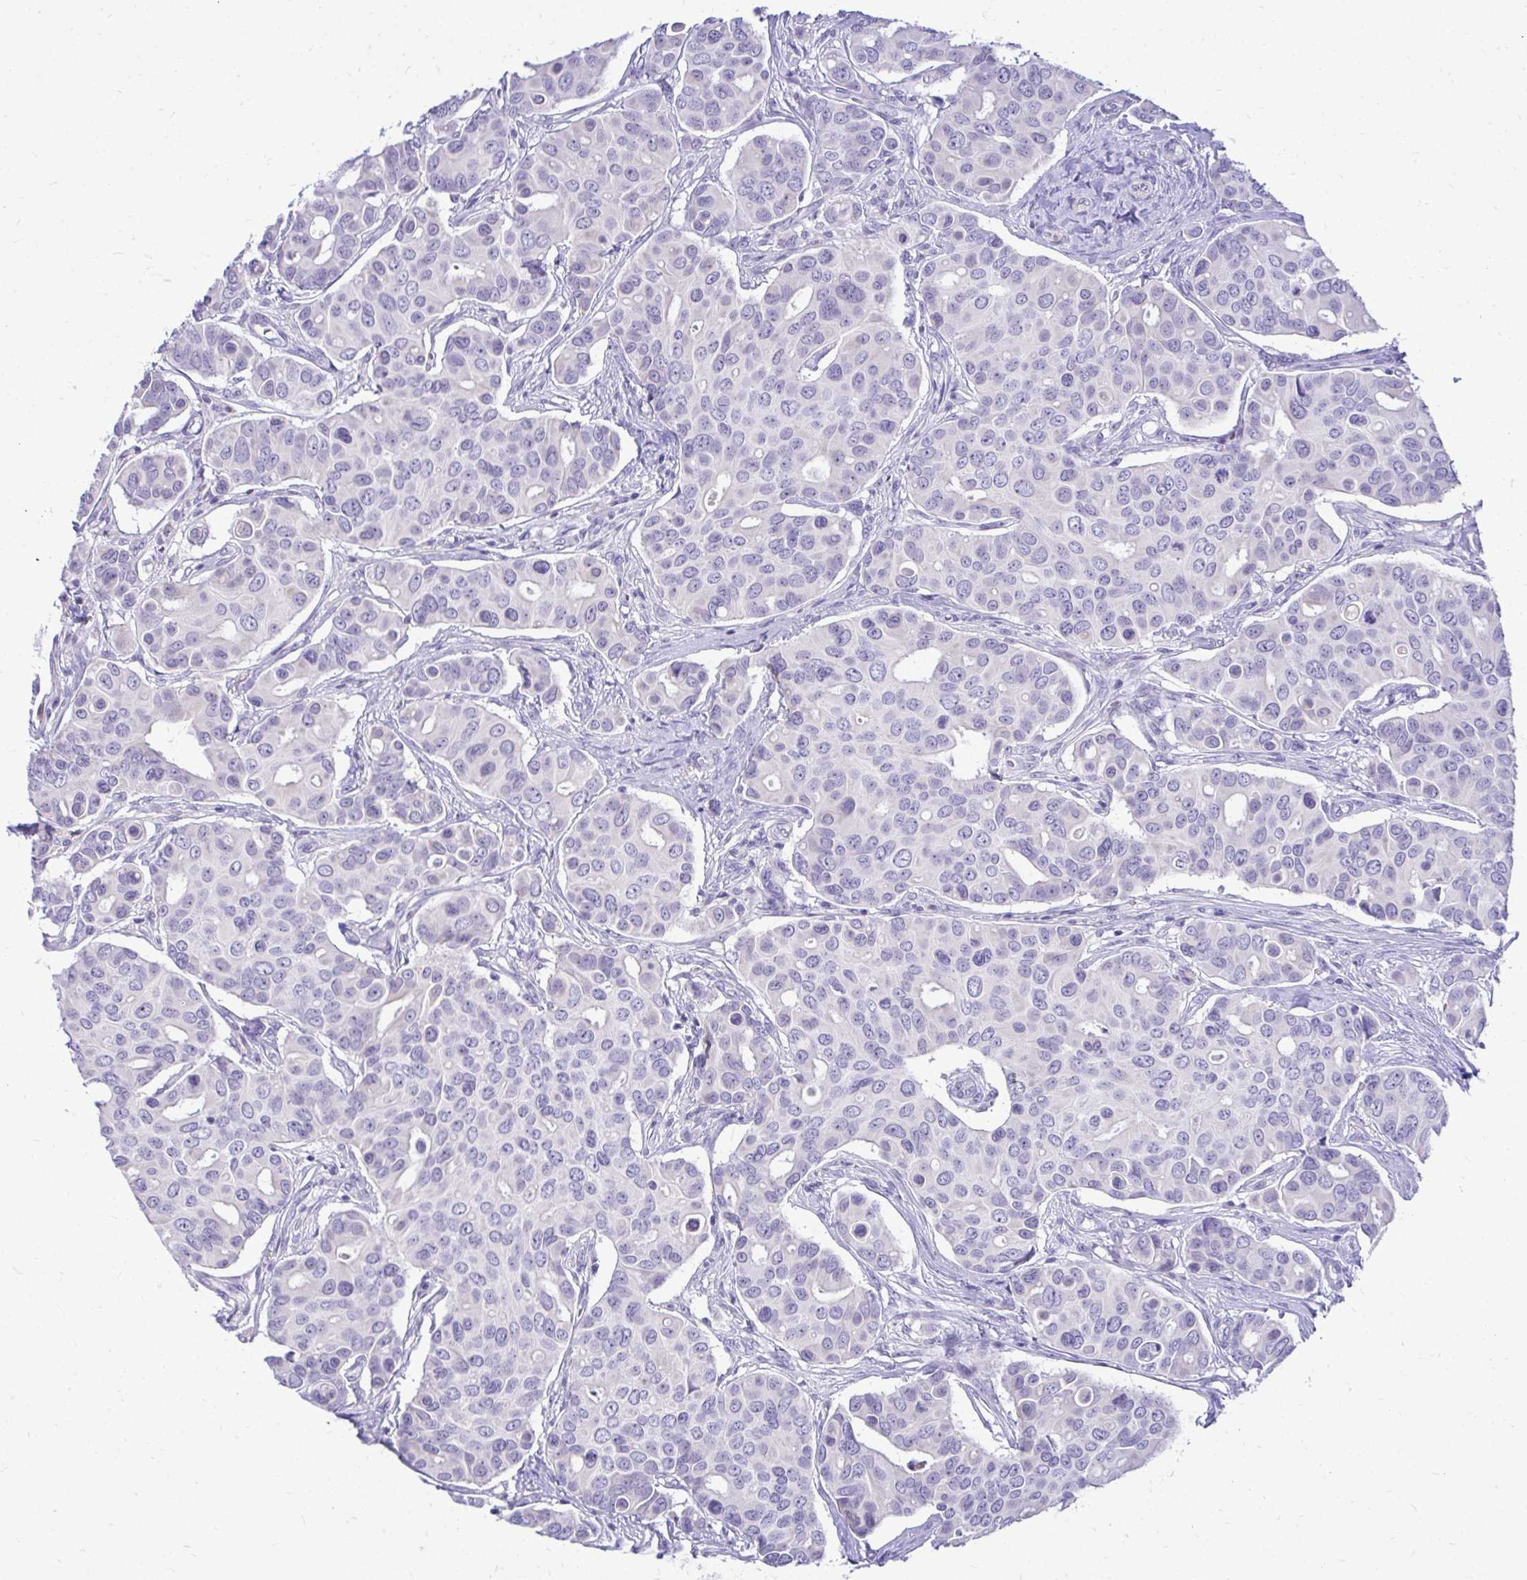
{"staining": {"intensity": "negative", "quantity": "none", "location": "none"}, "tissue": "breast cancer", "cell_type": "Tumor cells", "image_type": "cancer", "snomed": [{"axis": "morphology", "description": "Normal tissue, NOS"}, {"axis": "morphology", "description": "Duct carcinoma"}, {"axis": "topography", "description": "Skin"}, {"axis": "topography", "description": "Breast"}], "caption": "A photomicrograph of human breast infiltrating ductal carcinoma is negative for staining in tumor cells.", "gene": "NIFK", "patient": {"sex": "female", "age": 54}}